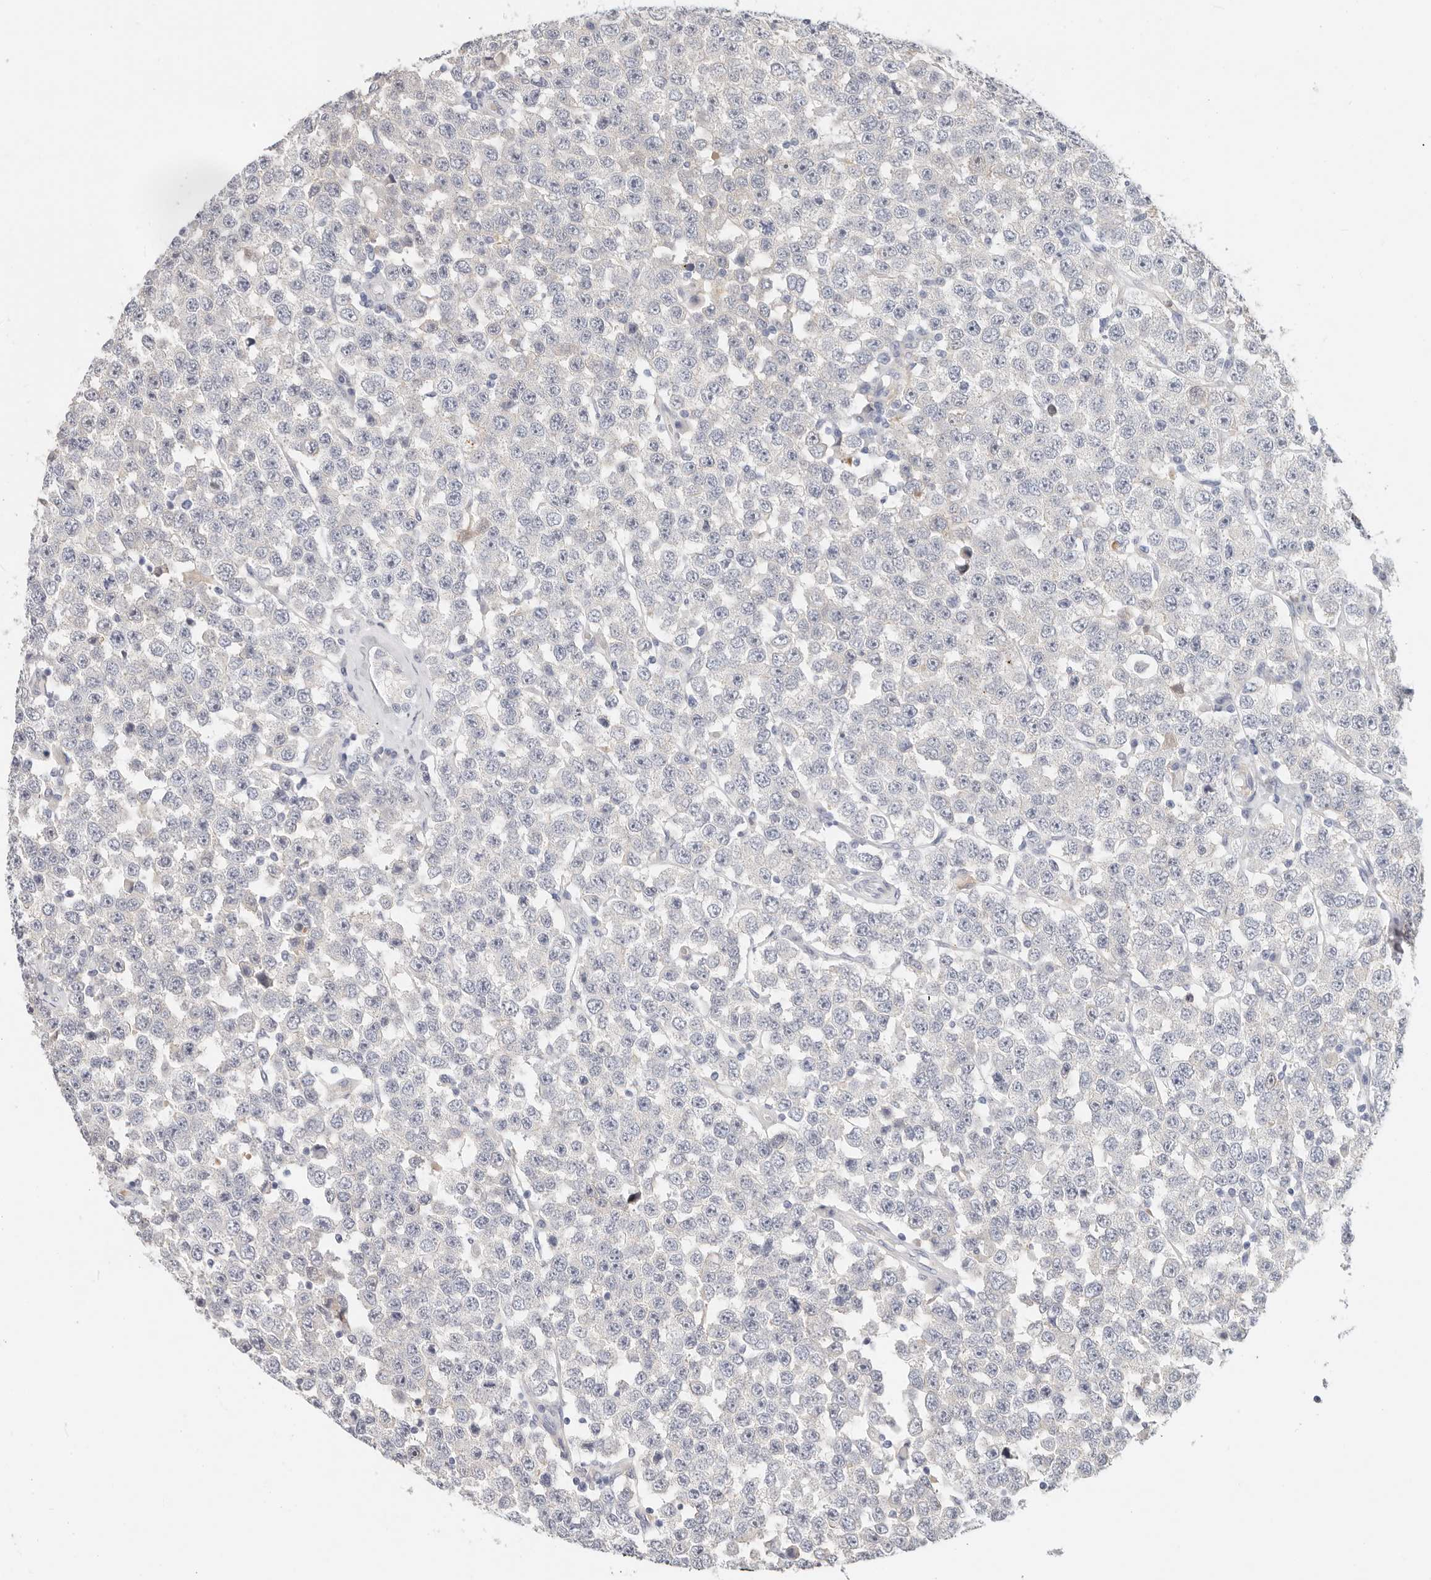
{"staining": {"intensity": "negative", "quantity": "none", "location": "none"}, "tissue": "testis cancer", "cell_type": "Tumor cells", "image_type": "cancer", "snomed": [{"axis": "morphology", "description": "Seminoma, NOS"}, {"axis": "topography", "description": "Testis"}], "caption": "Immunohistochemistry of human testis cancer (seminoma) displays no staining in tumor cells.", "gene": "ZRANB1", "patient": {"sex": "male", "age": 28}}